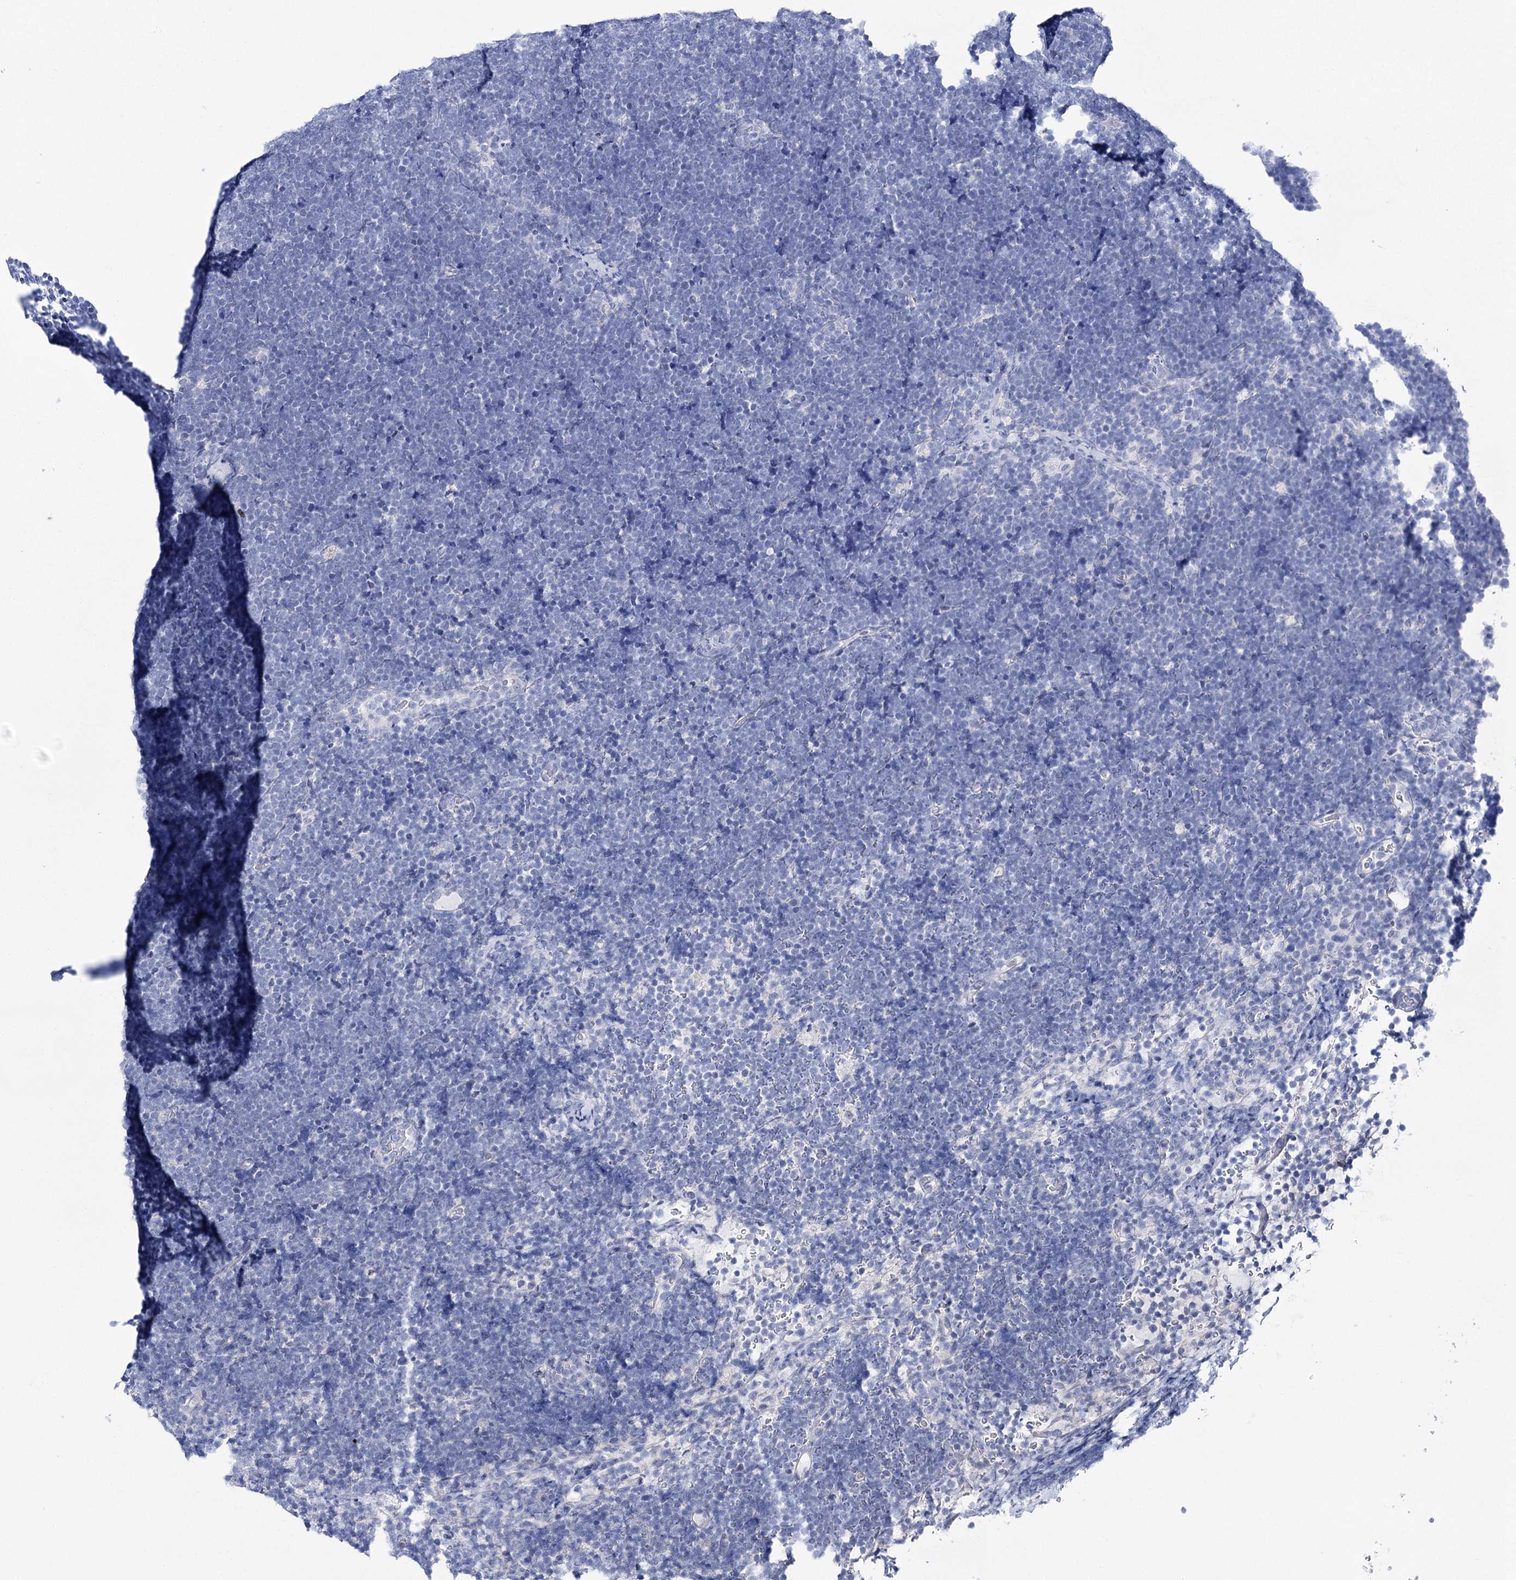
{"staining": {"intensity": "negative", "quantity": "none", "location": "none"}, "tissue": "lymphoma", "cell_type": "Tumor cells", "image_type": "cancer", "snomed": [{"axis": "morphology", "description": "Malignant lymphoma, non-Hodgkin's type, High grade"}, {"axis": "topography", "description": "Lymph node"}], "caption": "Lymphoma was stained to show a protein in brown. There is no significant expression in tumor cells. The staining was performed using DAB to visualize the protein expression in brown, while the nuclei were stained in blue with hematoxylin (Magnification: 20x).", "gene": "LALBA", "patient": {"sex": "male", "age": 13}}